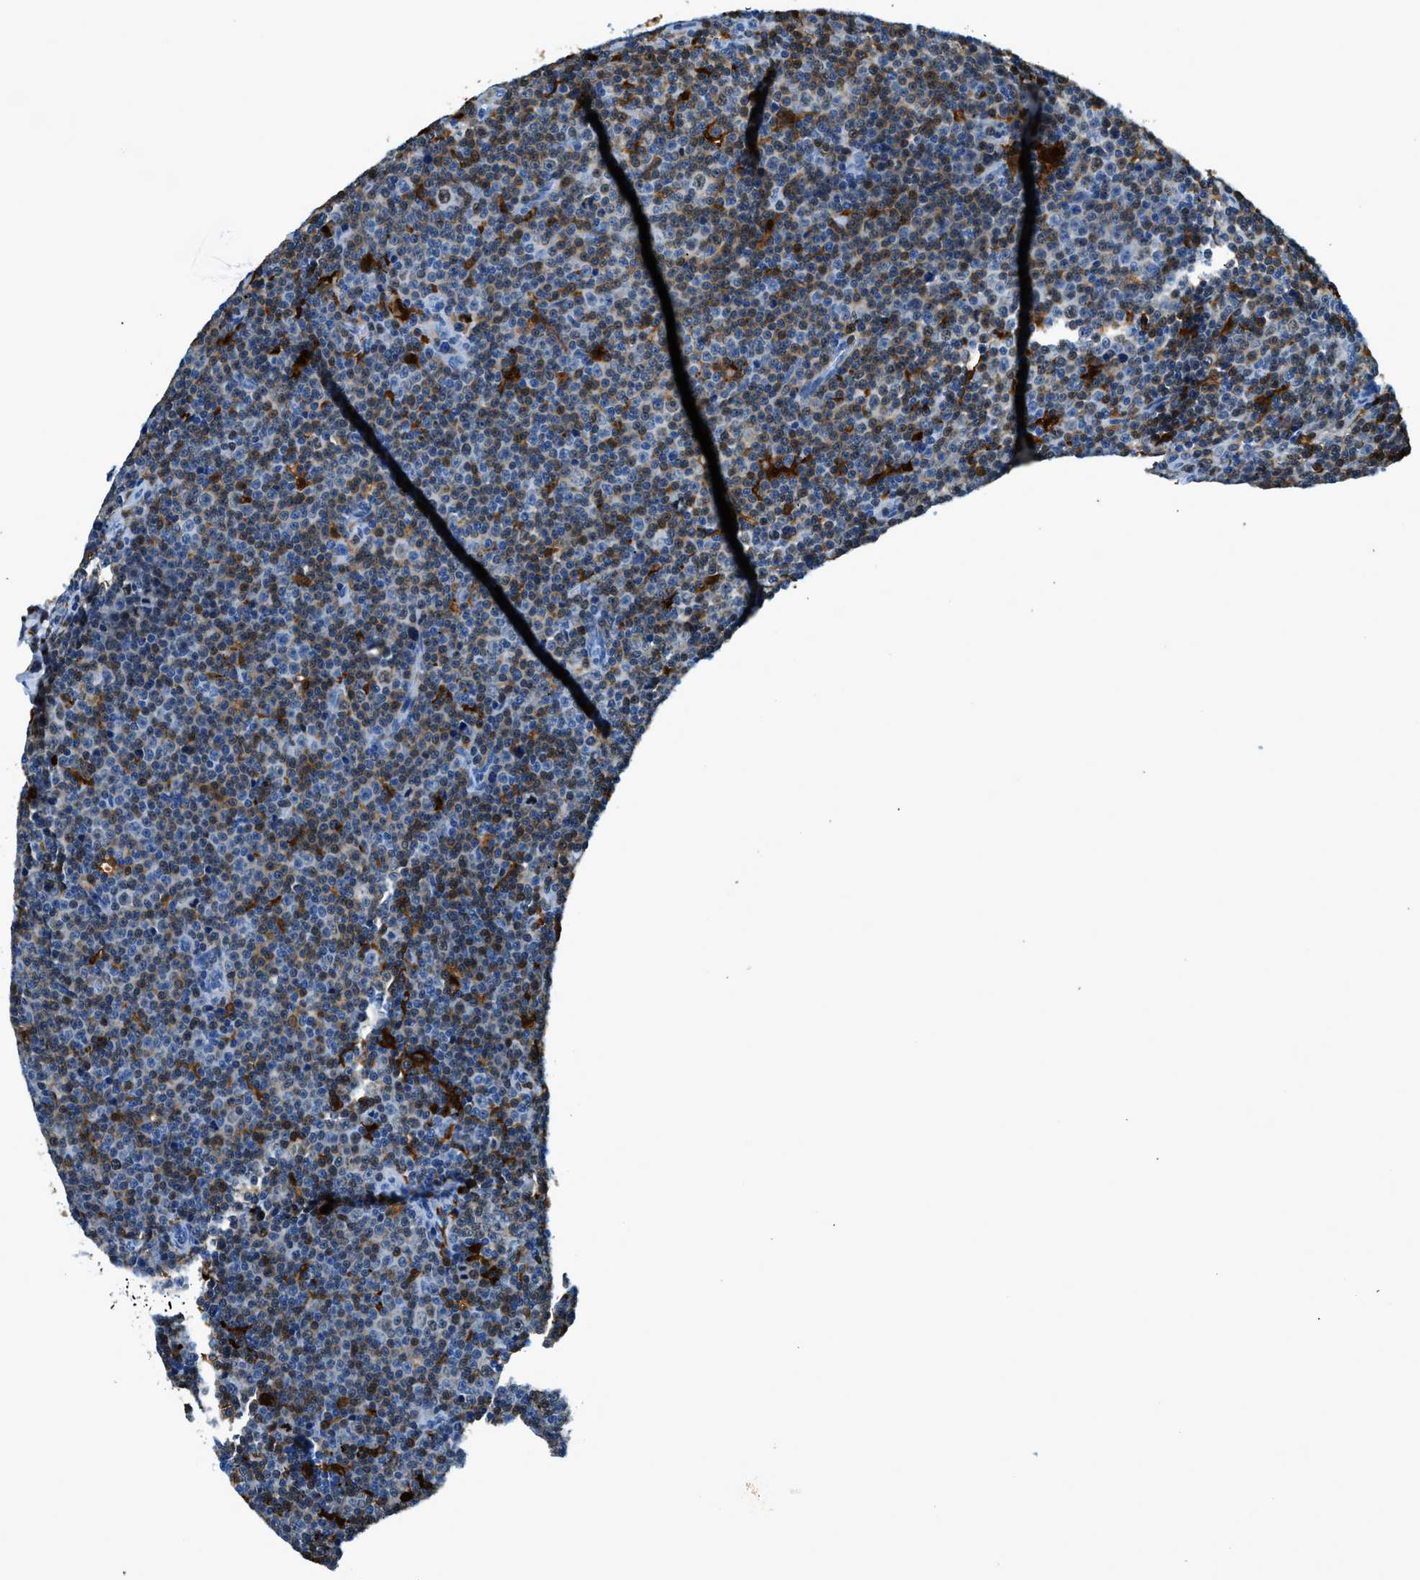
{"staining": {"intensity": "weak", "quantity": "25%-75%", "location": "cytoplasmic/membranous"}, "tissue": "lymphoma", "cell_type": "Tumor cells", "image_type": "cancer", "snomed": [{"axis": "morphology", "description": "Malignant lymphoma, non-Hodgkin's type, Low grade"}, {"axis": "topography", "description": "Lymph node"}], "caption": "Human lymphoma stained with a protein marker shows weak staining in tumor cells.", "gene": "CAPG", "patient": {"sex": "female", "age": 67}}